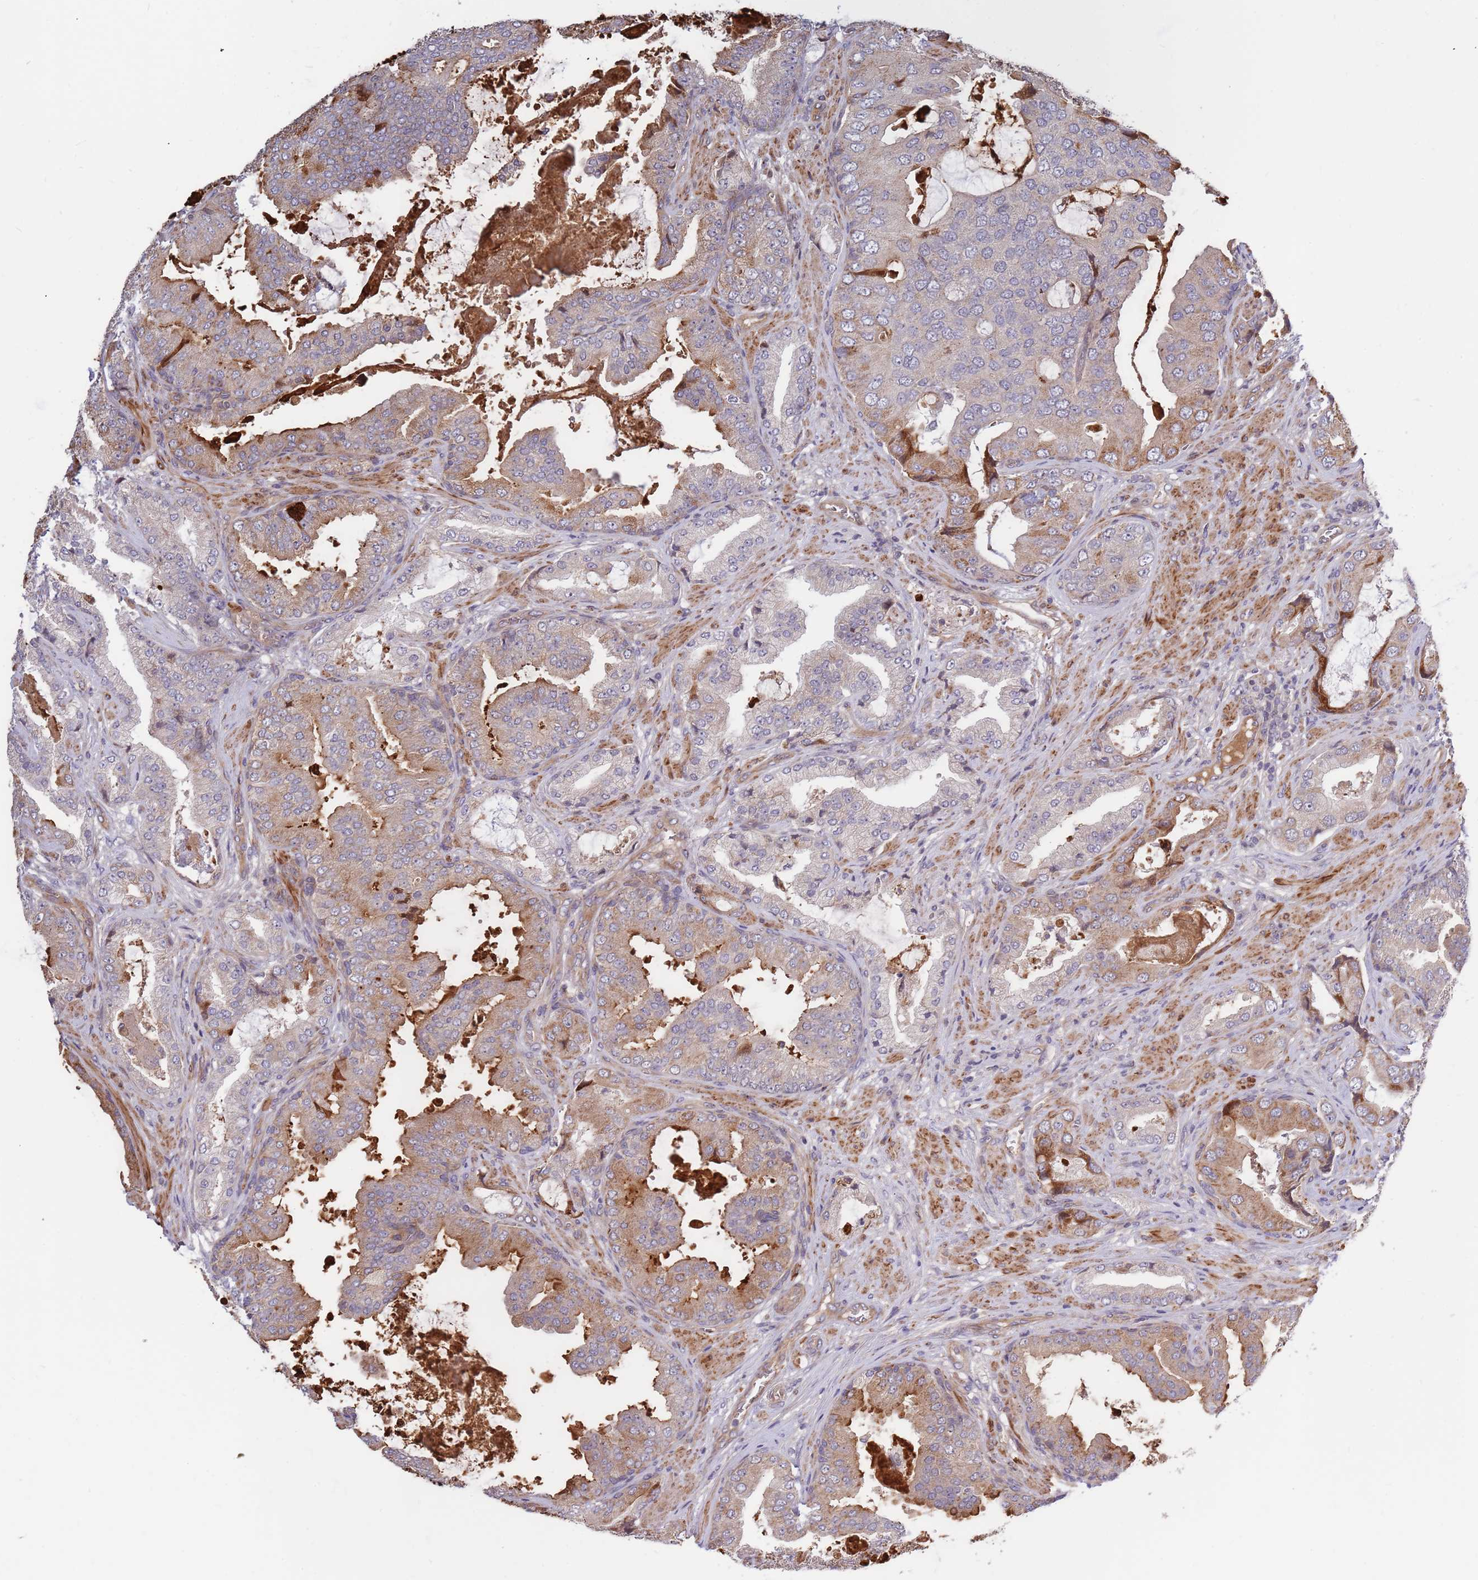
{"staining": {"intensity": "negative", "quantity": "none", "location": "none"}, "tissue": "prostate cancer", "cell_type": "Tumor cells", "image_type": "cancer", "snomed": [{"axis": "morphology", "description": "Adenocarcinoma, High grade"}, {"axis": "topography", "description": "Prostate"}], "caption": "An IHC photomicrograph of prostate cancer (high-grade adenocarcinoma) is shown. There is no staining in tumor cells of prostate cancer (high-grade adenocarcinoma).", "gene": "HAUS3", "patient": {"sex": "male", "age": 68}}